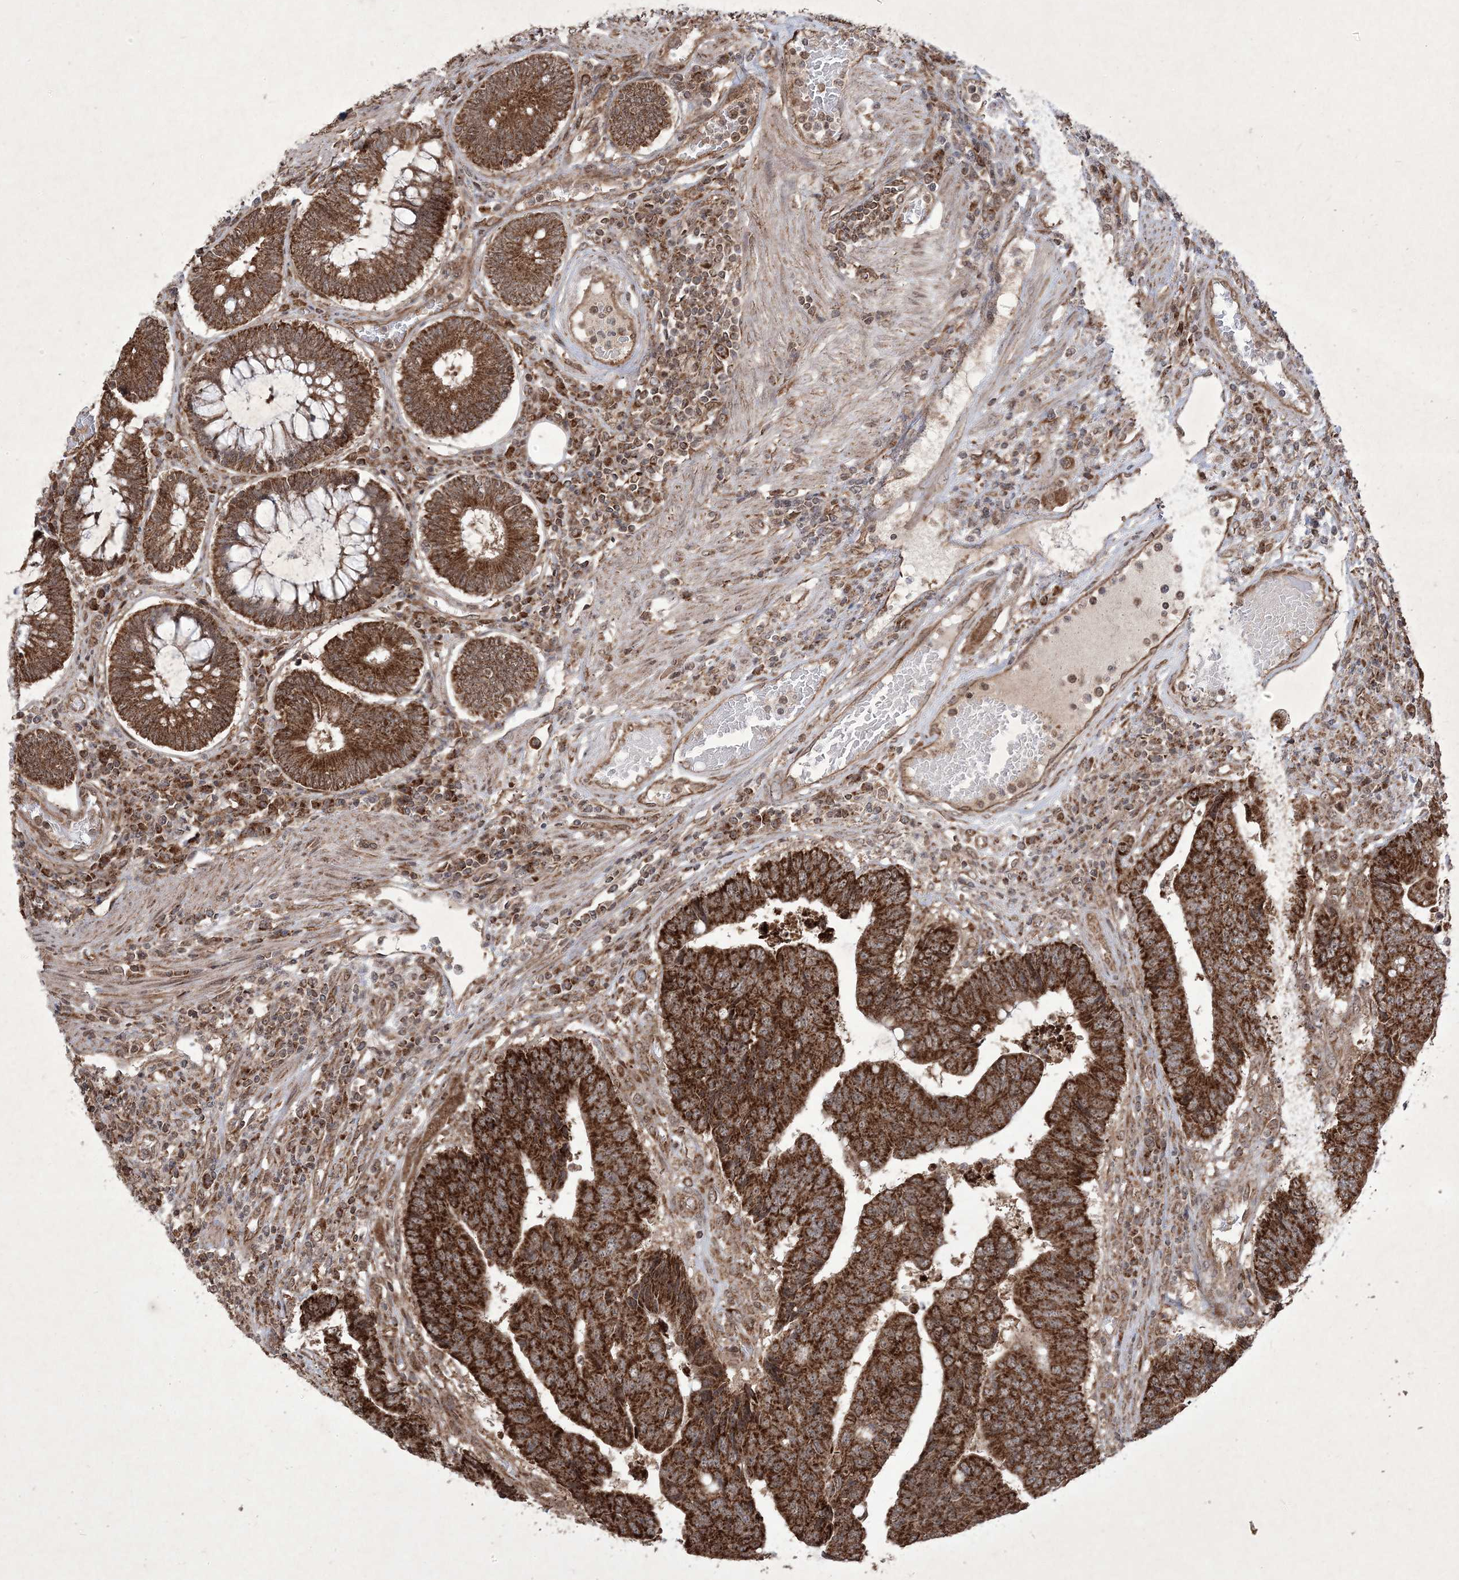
{"staining": {"intensity": "strong", "quantity": ">75%", "location": "cytoplasmic/membranous"}, "tissue": "colorectal cancer", "cell_type": "Tumor cells", "image_type": "cancer", "snomed": [{"axis": "morphology", "description": "Adenocarcinoma, NOS"}, {"axis": "topography", "description": "Rectum"}], "caption": "Tumor cells reveal high levels of strong cytoplasmic/membranous expression in approximately >75% of cells in human colorectal cancer (adenocarcinoma).", "gene": "PLEKHM2", "patient": {"sex": "male", "age": 84}}